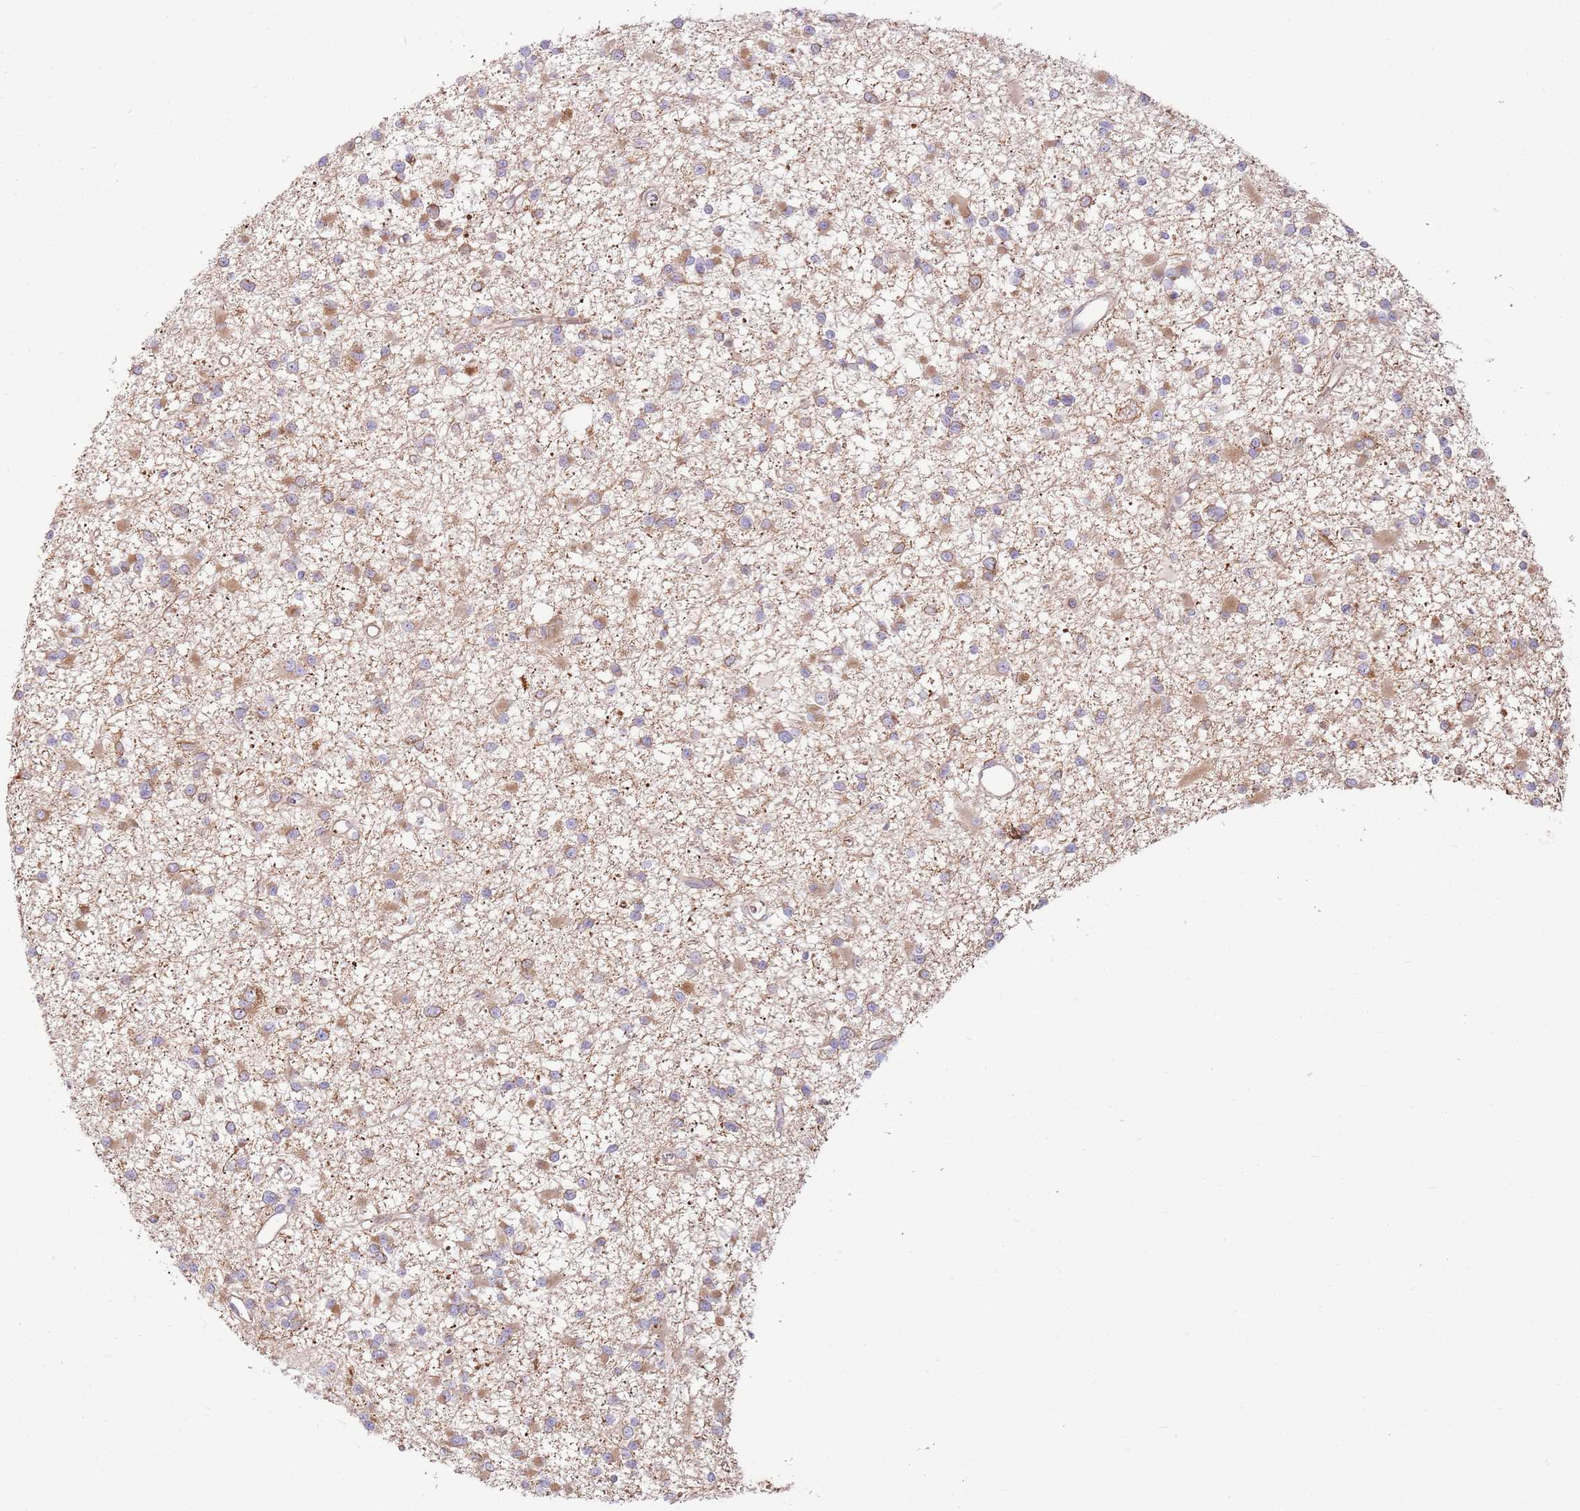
{"staining": {"intensity": "moderate", "quantity": ">75%", "location": "cytoplasmic/membranous"}, "tissue": "glioma", "cell_type": "Tumor cells", "image_type": "cancer", "snomed": [{"axis": "morphology", "description": "Glioma, malignant, Low grade"}, {"axis": "topography", "description": "Brain"}], "caption": "Glioma was stained to show a protein in brown. There is medium levels of moderate cytoplasmic/membranous expression in about >75% of tumor cells.", "gene": "EMC1", "patient": {"sex": "female", "age": 22}}